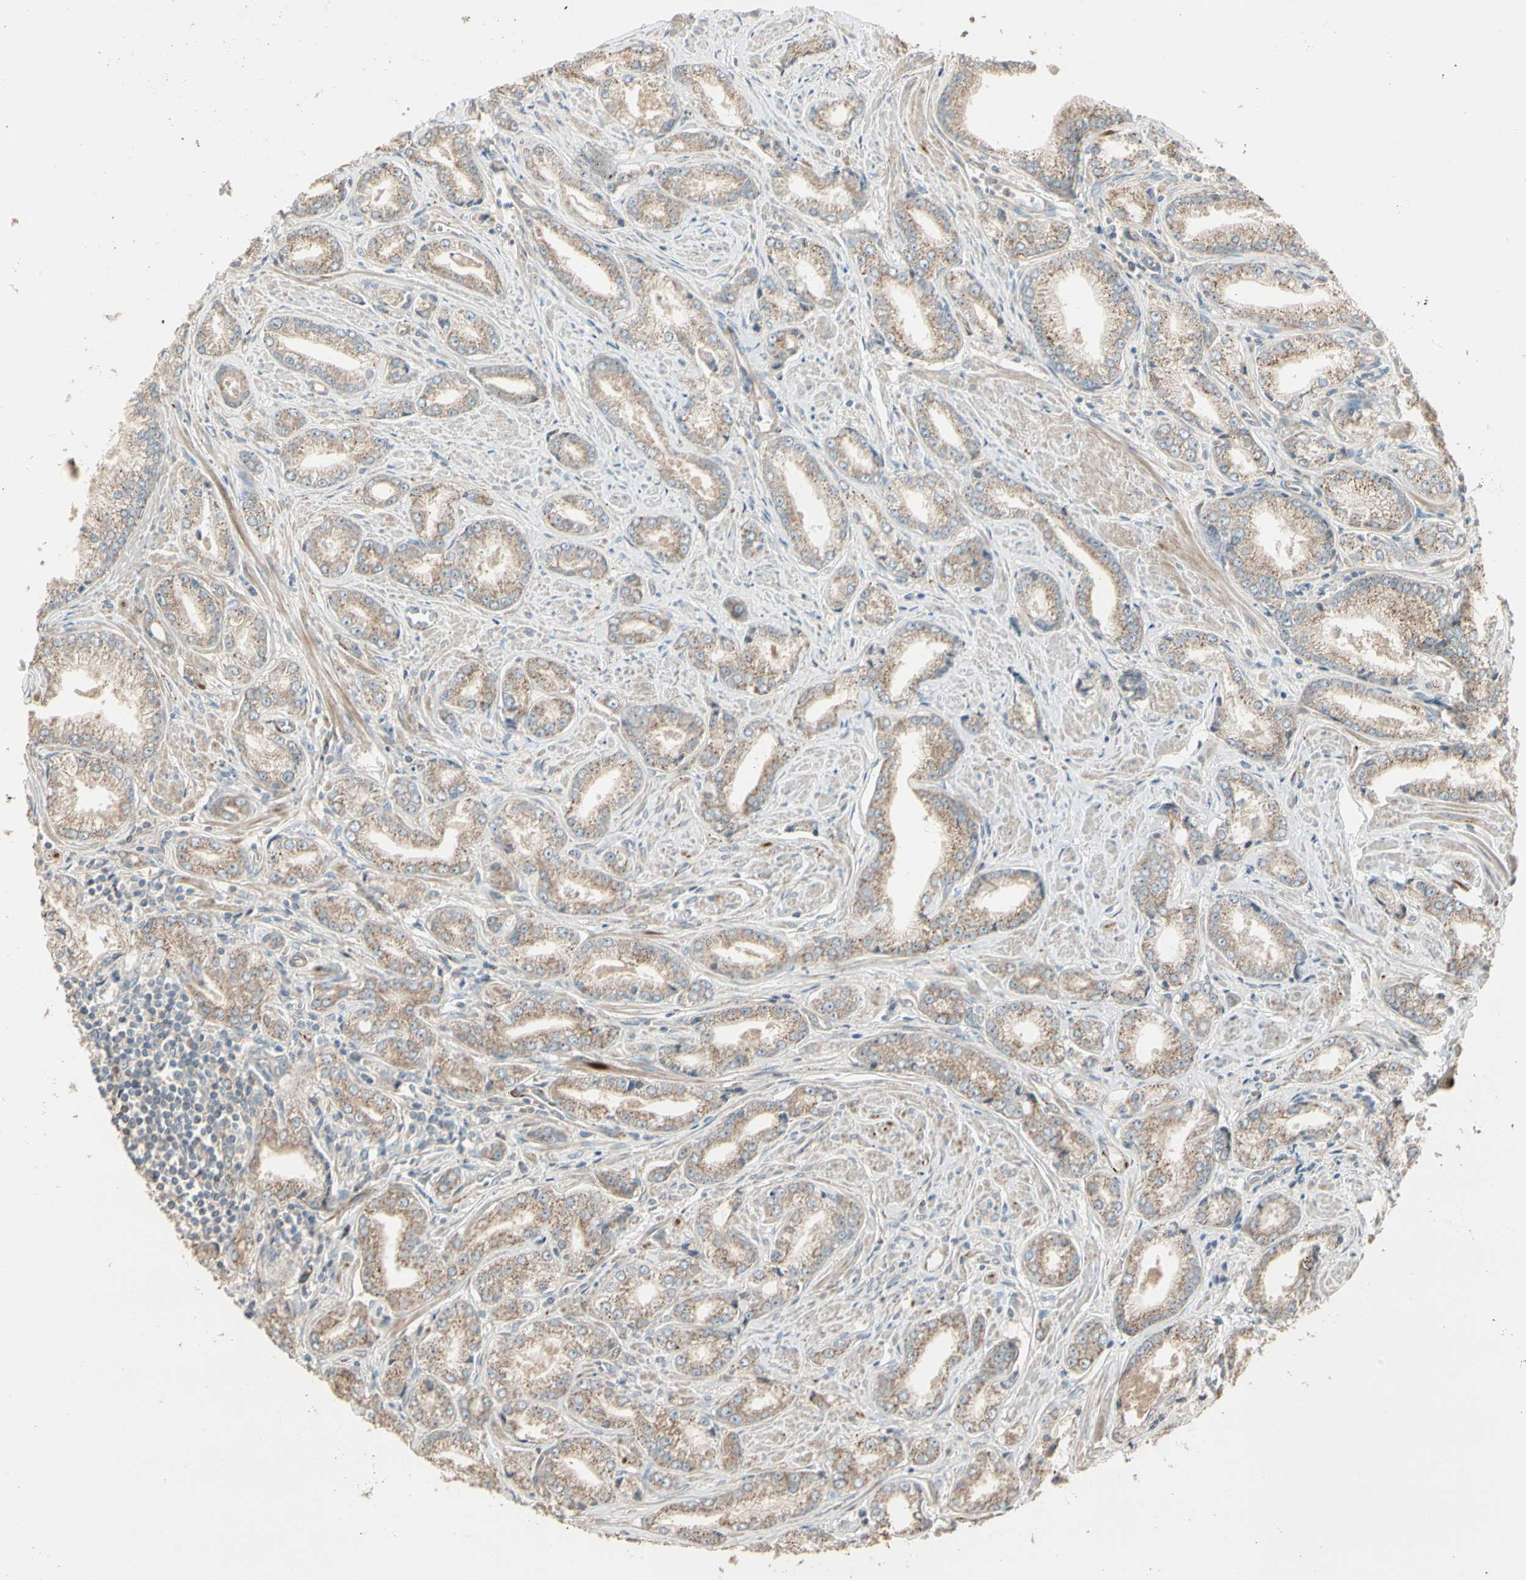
{"staining": {"intensity": "moderate", "quantity": ">75%", "location": "cytoplasmic/membranous"}, "tissue": "prostate cancer", "cell_type": "Tumor cells", "image_type": "cancer", "snomed": [{"axis": "morphology", "description": "Adenocarcinoma, Low grade"}, {"axis": "topography", "description": "Prostate"}], "caption": "Immunohistochemical staining of human prostate cancer (adenocarcinoma (low-grade)) demonstrates moderate cytoplasmic/membranous protein staining in approximately >75% of tumor cells.", "gene": "TNFRSF21", "patient": {"sex": "male", "age": 64}}